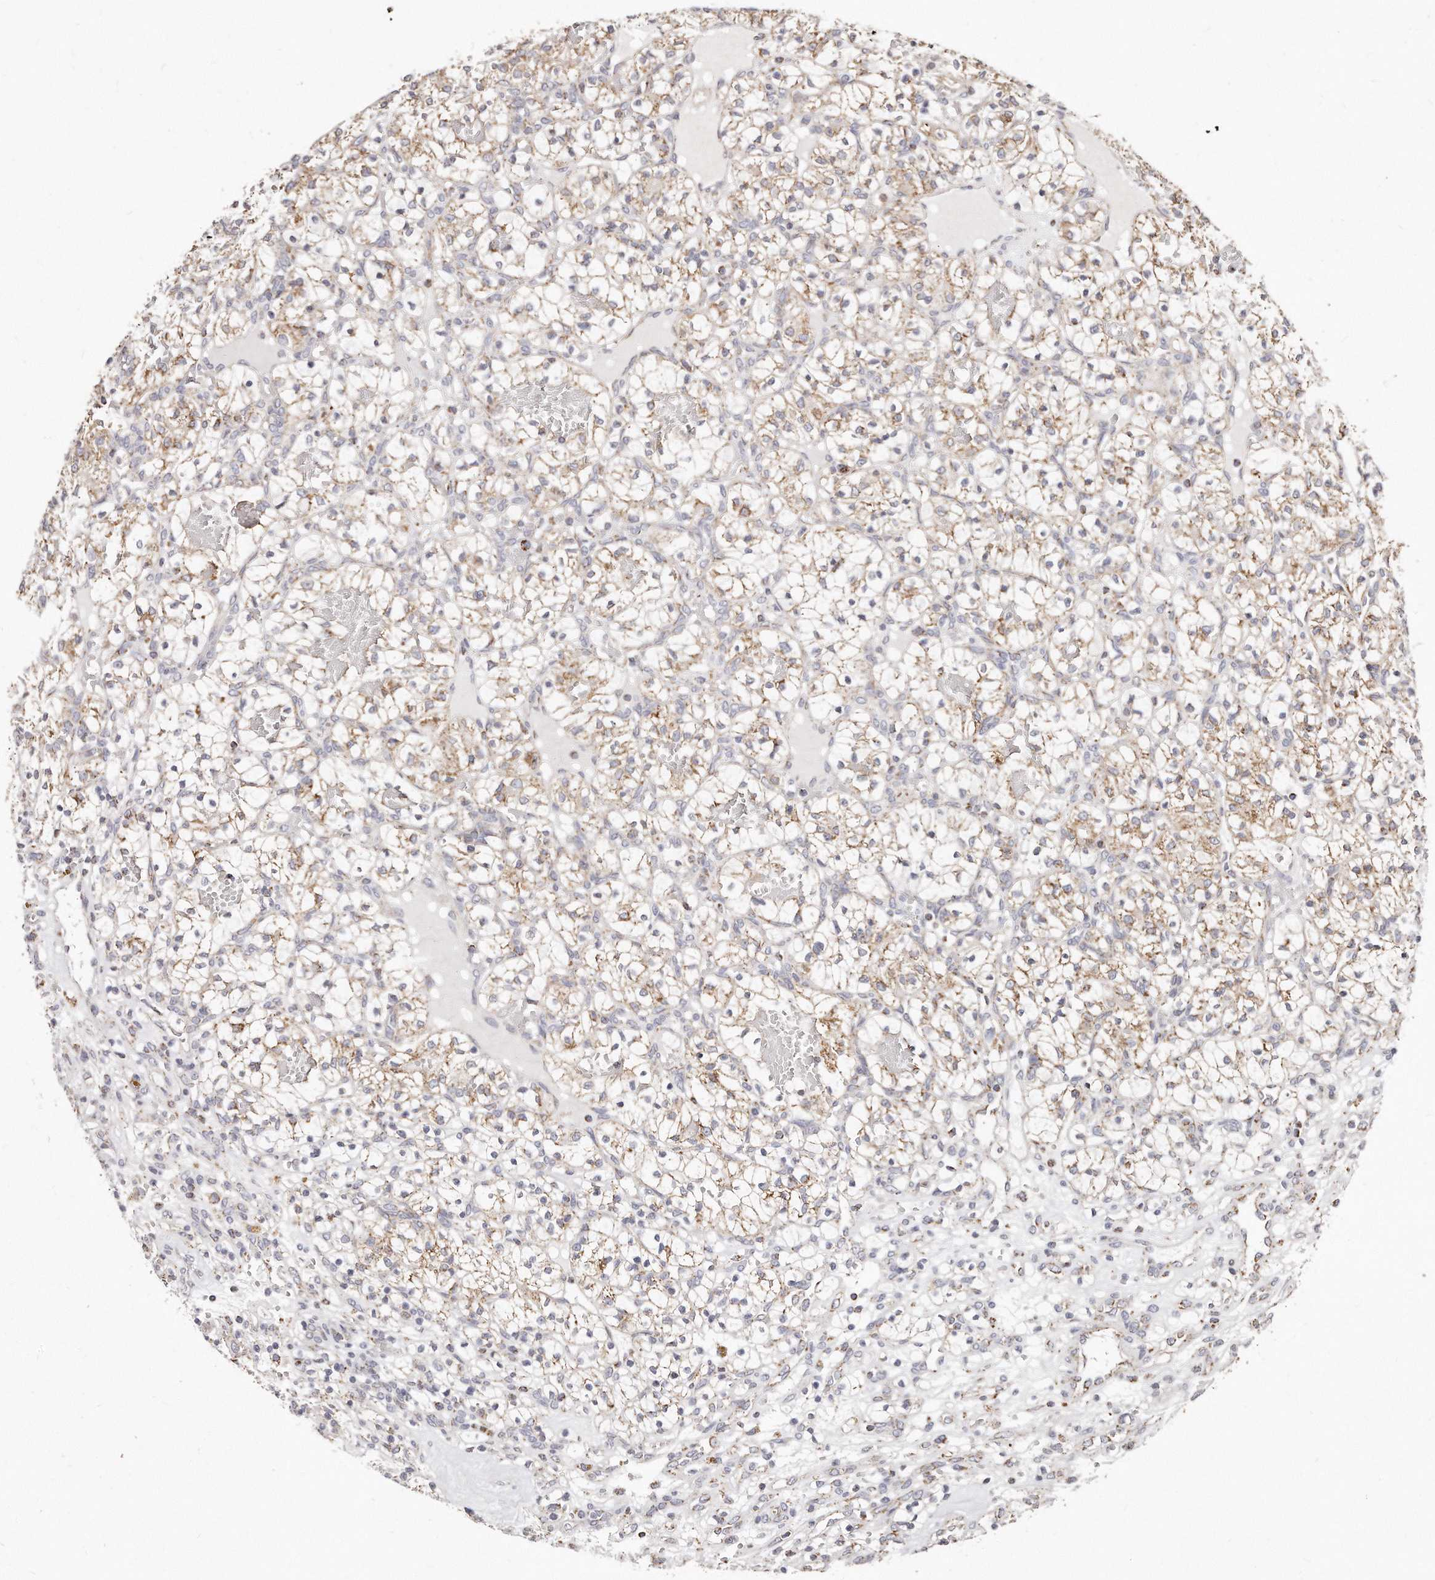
{"staining": {"intensity": "weak", "quantity": ">75%", "location": "cytoplasmic/membranous"}, "tissue": "renal cancer", "cell_type": "Tumor cells", "image_type": "cancer", "snomed": [{"axis": "morphology", "description": "Adenocarcinoma, NOS"}, {"axis": "topography", "description": "Kidney"}], "caption": "A photomicrograph showing weak cytoplasmic/membranous staining in about >75% of tumor cells in renal cancer, as visualized by brown immunohistochemical staining.", "gene": "RTKN", "patient": {"sex": "female", "age": 57}}